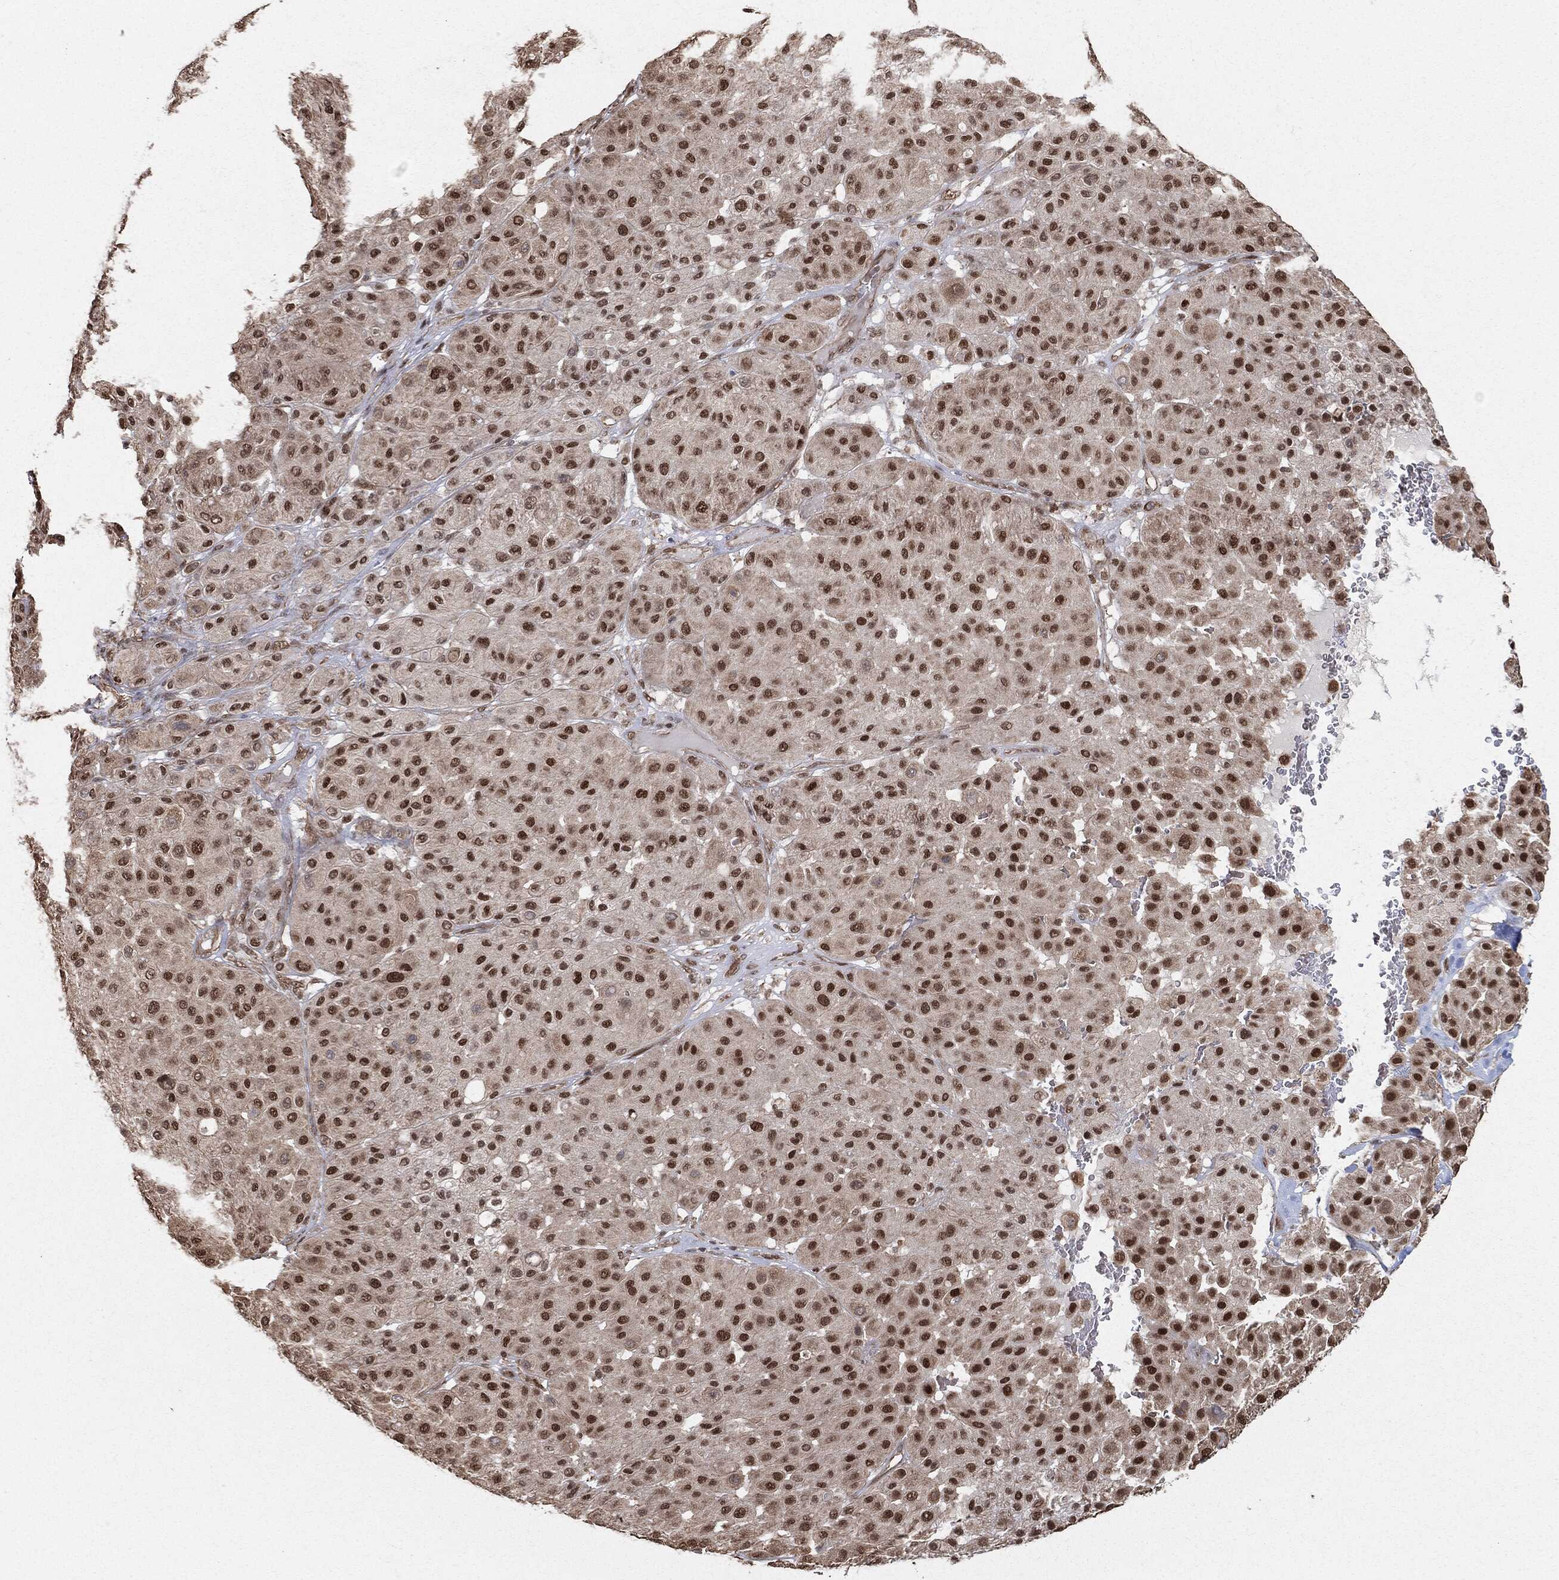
{"staining": {"intensity": "strong", "quantity": "25%-75%", "location": "nuclear"}, "tissue": "melanoma", "cell_type": "Tumor cells", "image_type": "cancer", "snomed": [{"axis": "morphology", "description": "Malignant melanoma, Metastatic site"}, {"axis": "topography", "description": "Smooth muscle"}], "caption": "Melanoma stained with a protein marker displays strong staining in tumor cells.", "gene": "TP53RK", "patient": {"sex": "male", "age": 41}}